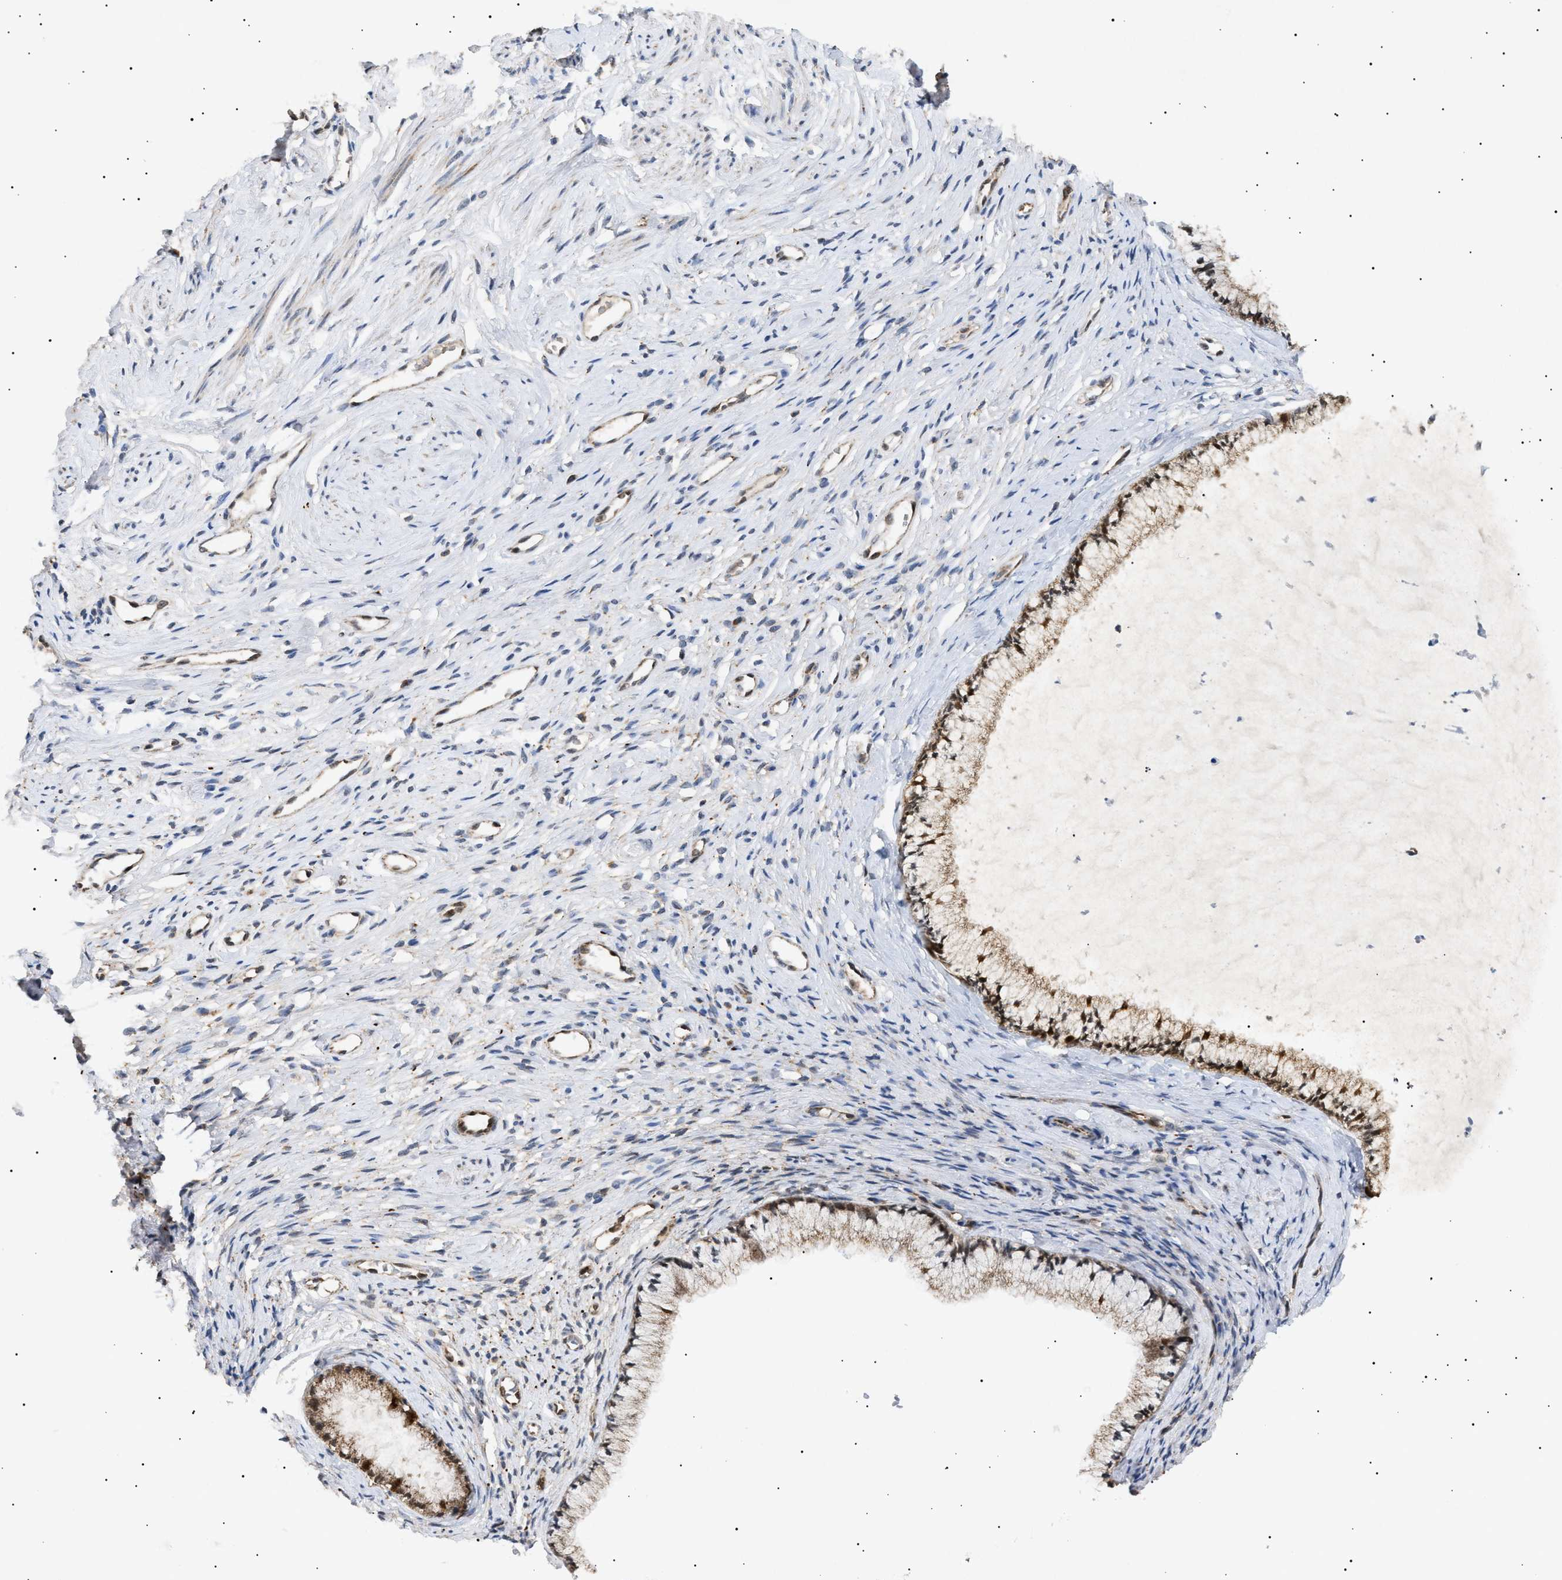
{"staining": {"intensity": "strong", "quantity": "25%-75%", "location": "cytoplasmic/membranous"}, "tissue": "cervix", "cell_type": "Glandular cells", "image_type": "normal", "snomed": [{"axis": "morphology", "description": "Normal tissue, NOS"}, {"axis": "topography", "description": "Cervix"}], "caption": "A photomicrograph of human cervix stained for a protein reveals strong cytoplasmic/membranous brown staining in glandular cells.", "gene": "SIRT5", "patient": {"sex": "female", "age": 77}}